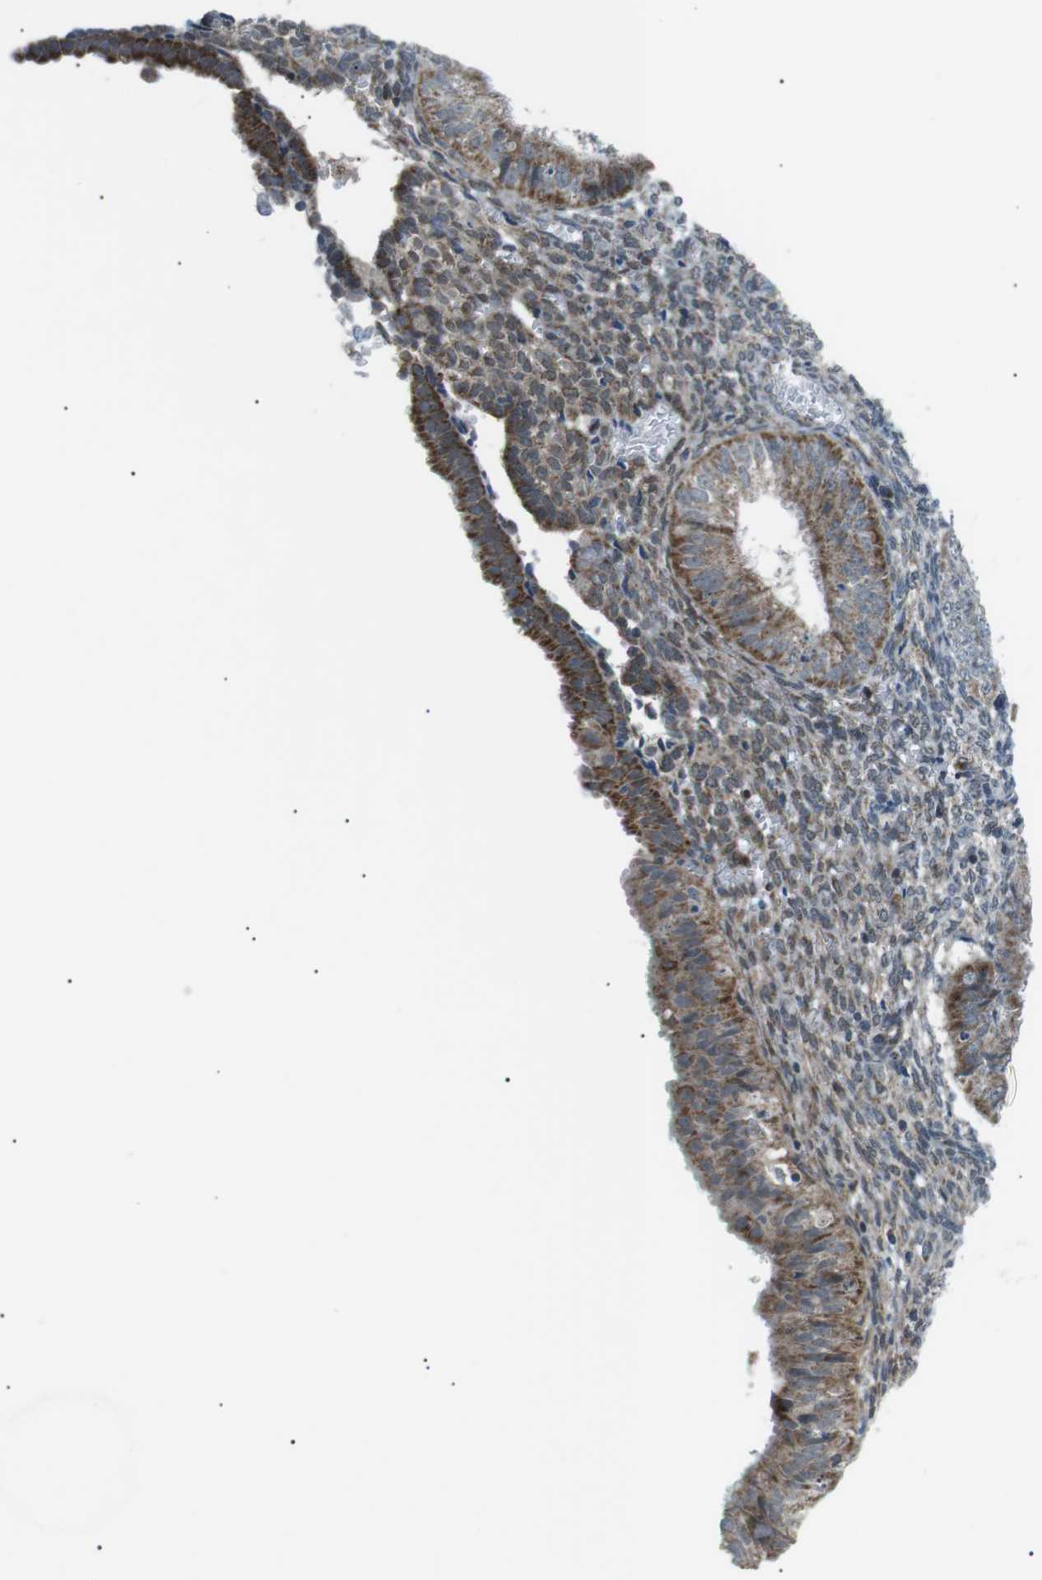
{"staining": {"intensity": "moderate", "quantity": "25%-75%", "location": "cytoplasmic/membranous"}, "tissue": "endometrial cancer", "cell_type": "Tumor cells", "image_type": "cancer", "snomed": [{"axis": "morphology", "description": "Normal tissue, NOS"}, {"axis": "morphology", "description": "Adenocarcinoma, NOS"}, {"axis": "topography", "description": "Endometrium"}], "caption": "Immunohistochemical staining of human endometrial cancer shows medium levels of moderate cytoplasmic/membranous protein staining in approximately 25%-75% of tumor cells.", "gene": "ARID5B", "patient": {"sex": "female", "age": 53}}